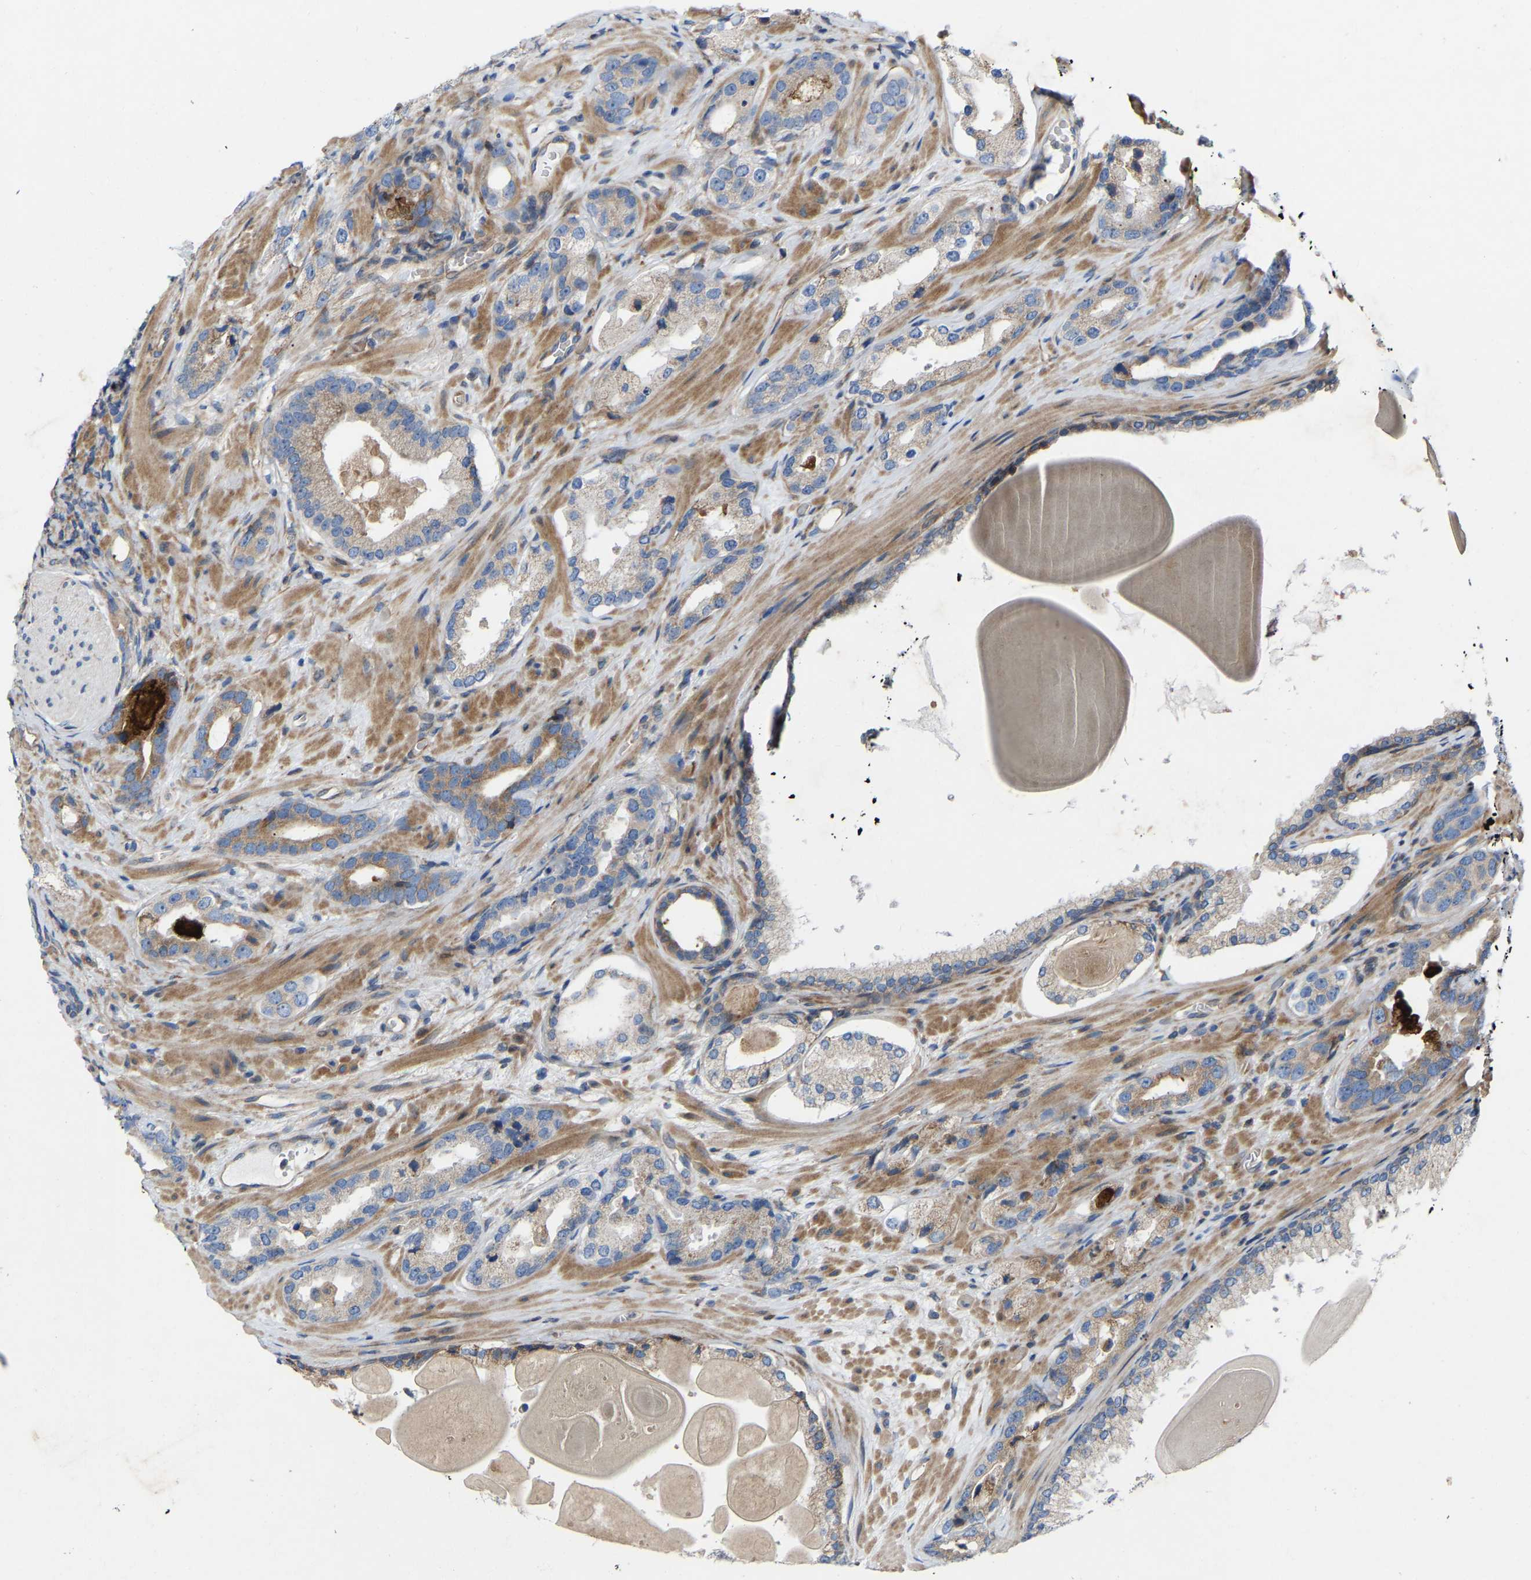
{"staining": {"intensity": "weak", "quantity": "25%-75%", "location": "cytoplasmic/membranous"}, "tissue": "prostate cancer", "cell_type": "Tumor cells", "image_type": "cancer", "snomed": [{"axis": "morphology", "description": "Adenocarcinoma, High grade"}, {"axis": "topography", "description": "Prostate"}], "caption": "Immunohistochemistry (IHC) image of prostate cancer stained for a protein (brown), which demonstrates low levels of weak cytoplasmic/membranous positivity in approximately 25%-75% of tumor cells.", "gene": "TOR1B", "patient": {"sex": "male", "age": 63}}